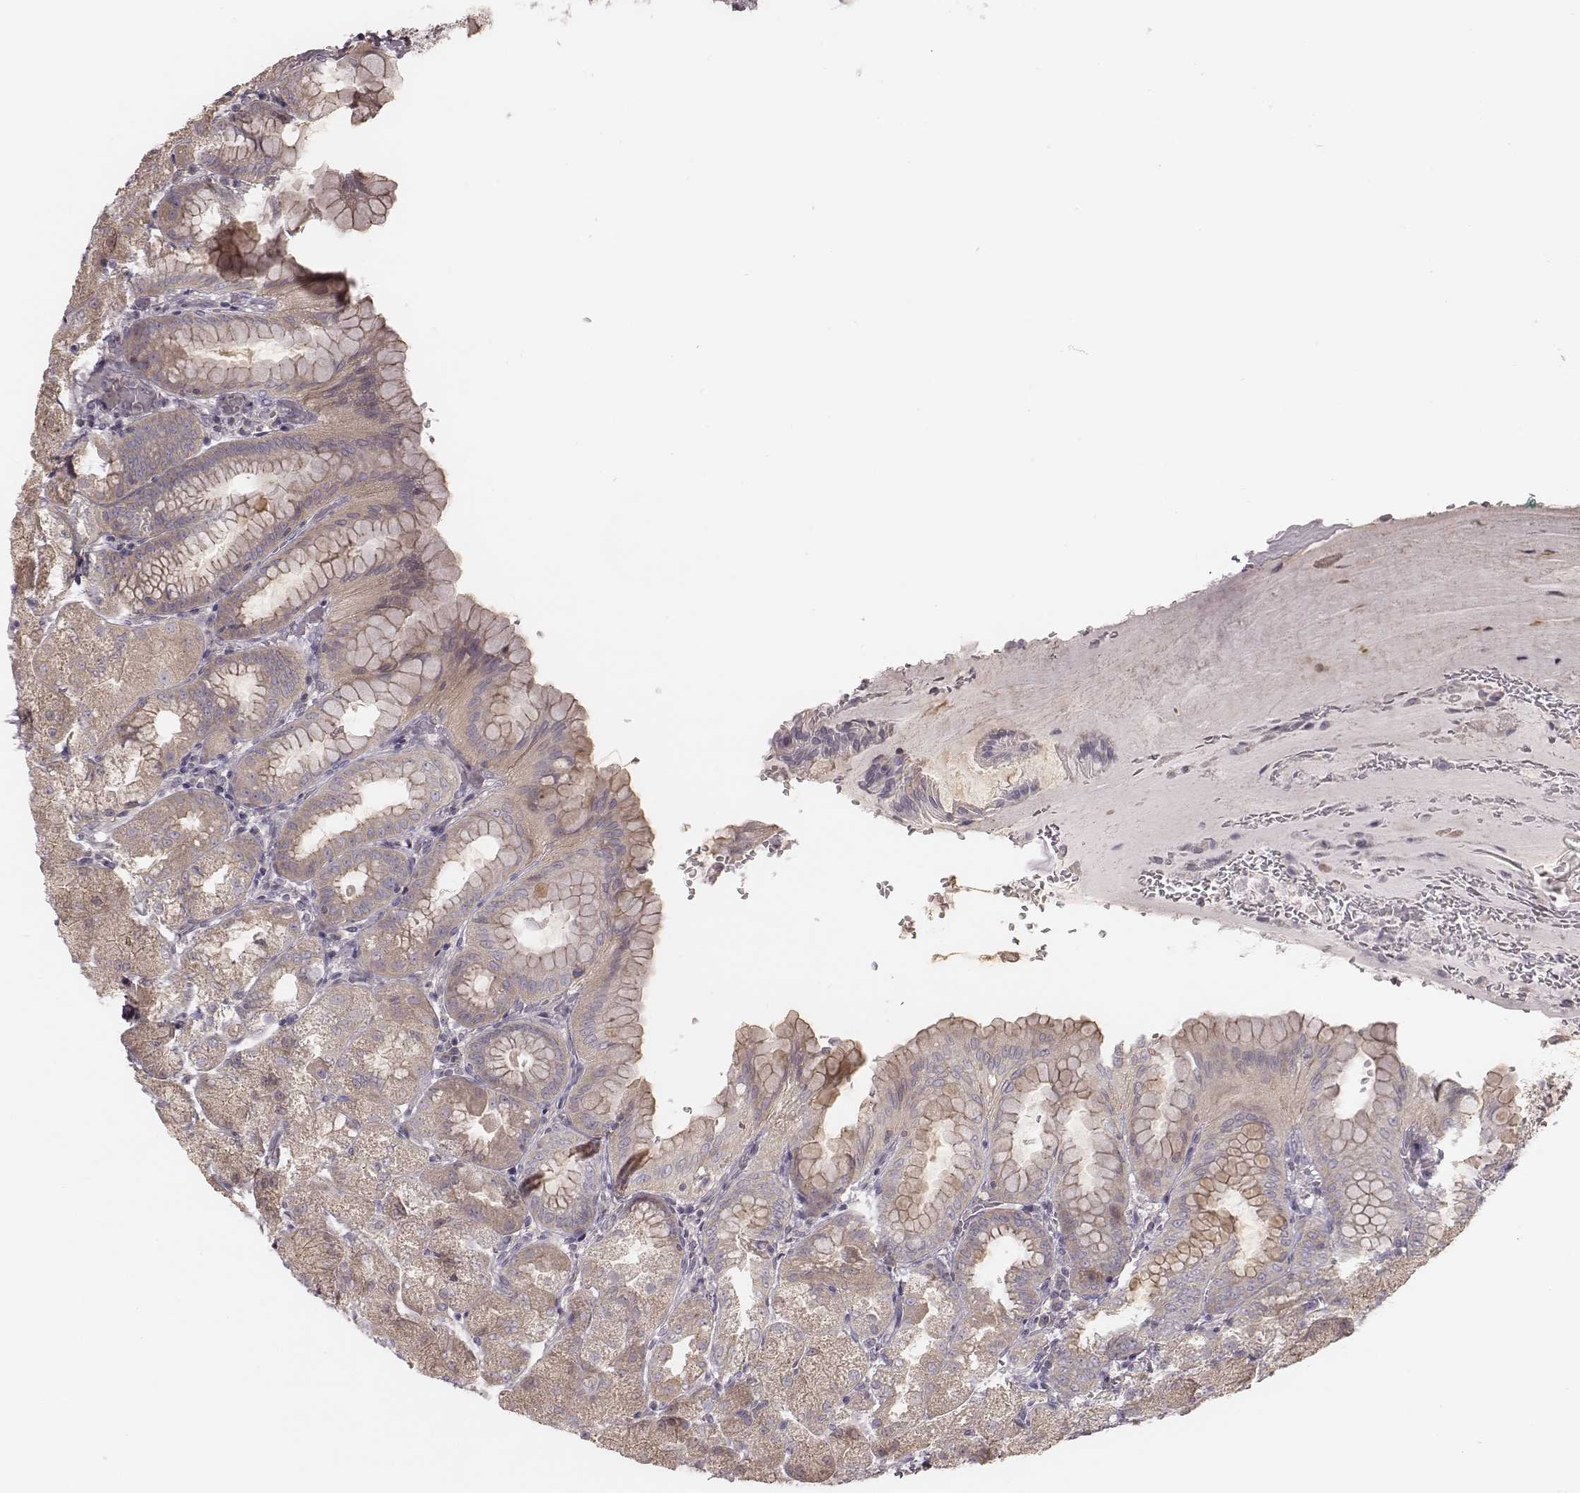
{"staining": {"intensity": "weak", "quantity": ">75%", "location": "cytoplasmic/membranous"}, "tissue": "stomach", "cell_type": "Glandular cells", "image_type": "normal", "snomed": [{"axis": "morphology", "description": "Normal tissue, NOS"}, {"axis": "topography", "description": "Stomach, upper"}, {"axis": "topography", "description": "Stomach"}, {"axis": "topography", "description": "Stomach, lower"}], "caption": "Immunohistochemistry (IHC) image of normal stomach: human stomach stained using immunohistochemistry (IHC) exhibits low levels of weak protein expression localized specifically in the cytoplasmic/membranous of glandular cells, appearing as a cytoplasmic/membranous brown color.", "gene": "TDRD5", "patient": {"sex": "male", "age": 62}}